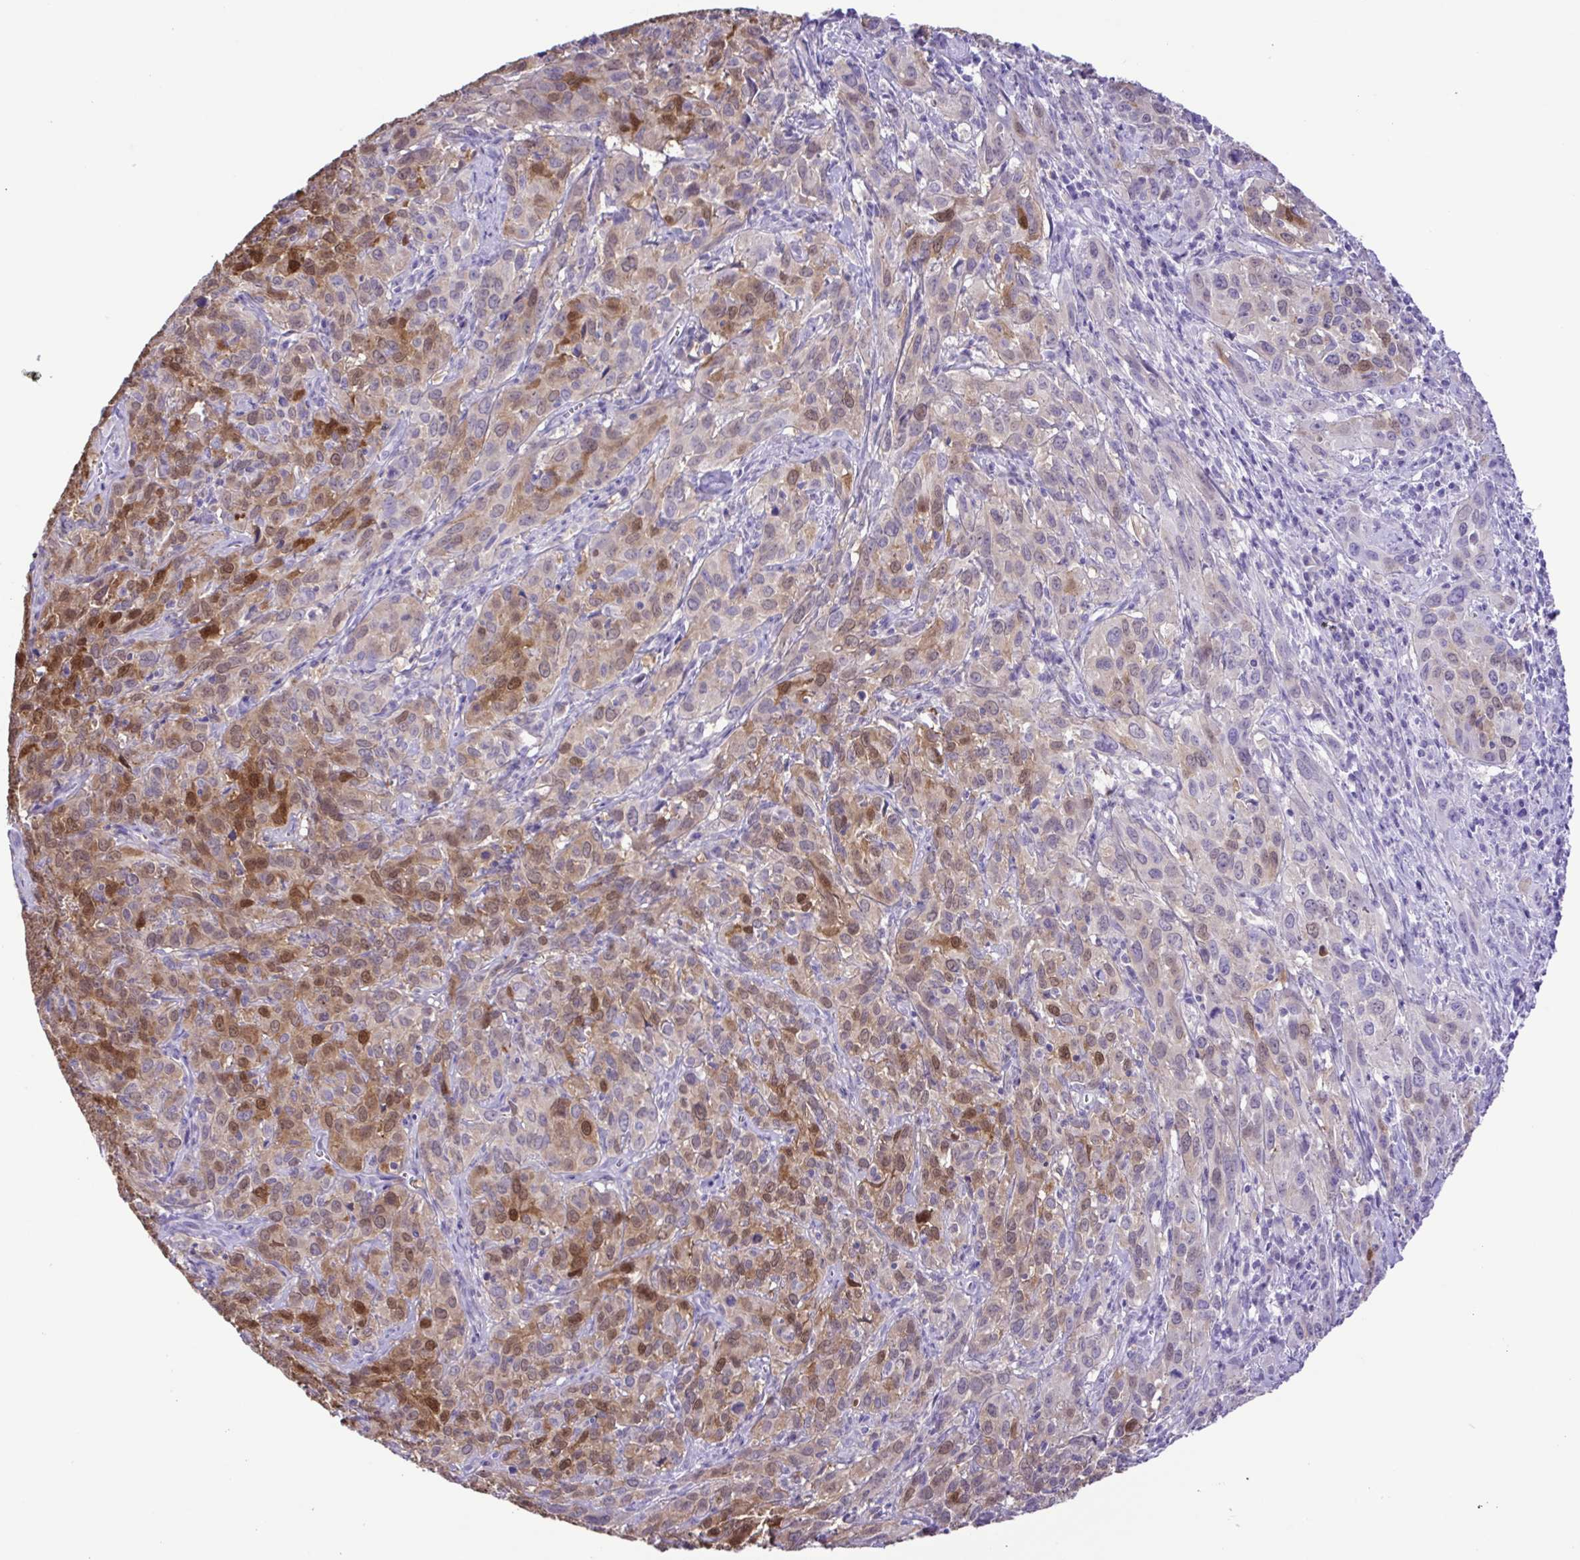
{"staining": {"intensity": "moderate", "quantity": ">75%", "location": "cytoplasmic/membranous,nuclear"}, "tissue": "cervical cancer", "cell_type": "Tumor cells", "image_type": "cancer", "snomed": [{"axis": "morphology", "description": "Squamous cell carcinoma, NOS"}, {"axis": "topography", "description": "Cervix"}], "caption": "This photomicrograph shows cervical squamous cell carcinoma stained with IHC to label a protein in brown. The cytoplasmic/membranous and nuclear of tumor cells show moderate positivity for the protein. Nuclei are counter-stained blue.", "gene": "CASP14", "patient": {"sex": "female", "age": 51}}